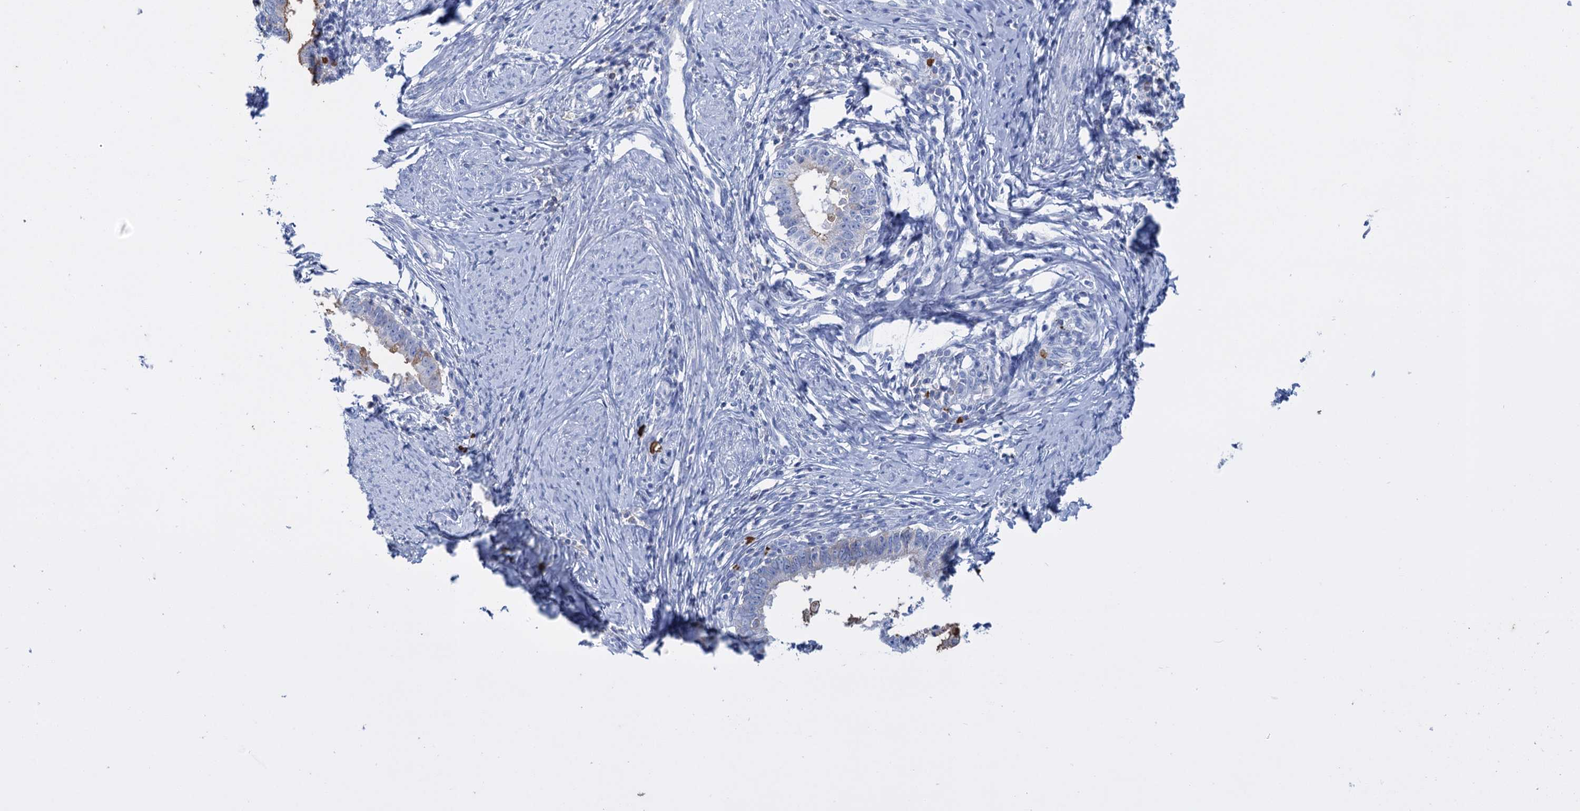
{"staining": {"intensity": "moderate", "quantity": "25%-75%", "location": "cytoplasmic/membranous"}, "tissue": "cervical cancer", "cell_type": "Tumor cells", "image_type": "cancer", "snomed": [{"axis": "morphology", "description": "Adenocarcinoma, NOS"}, {"axis": "topography", "description": "Cervix"}], "caption": "Human adenocarcinoma (cervical) stained with a brown dye displays moderate cytoplasmic/membranous positive staining in about 25%-75% of tumor cells.", "gene": "FBXW12", "patient": {"sex": "female", "age": 36}}